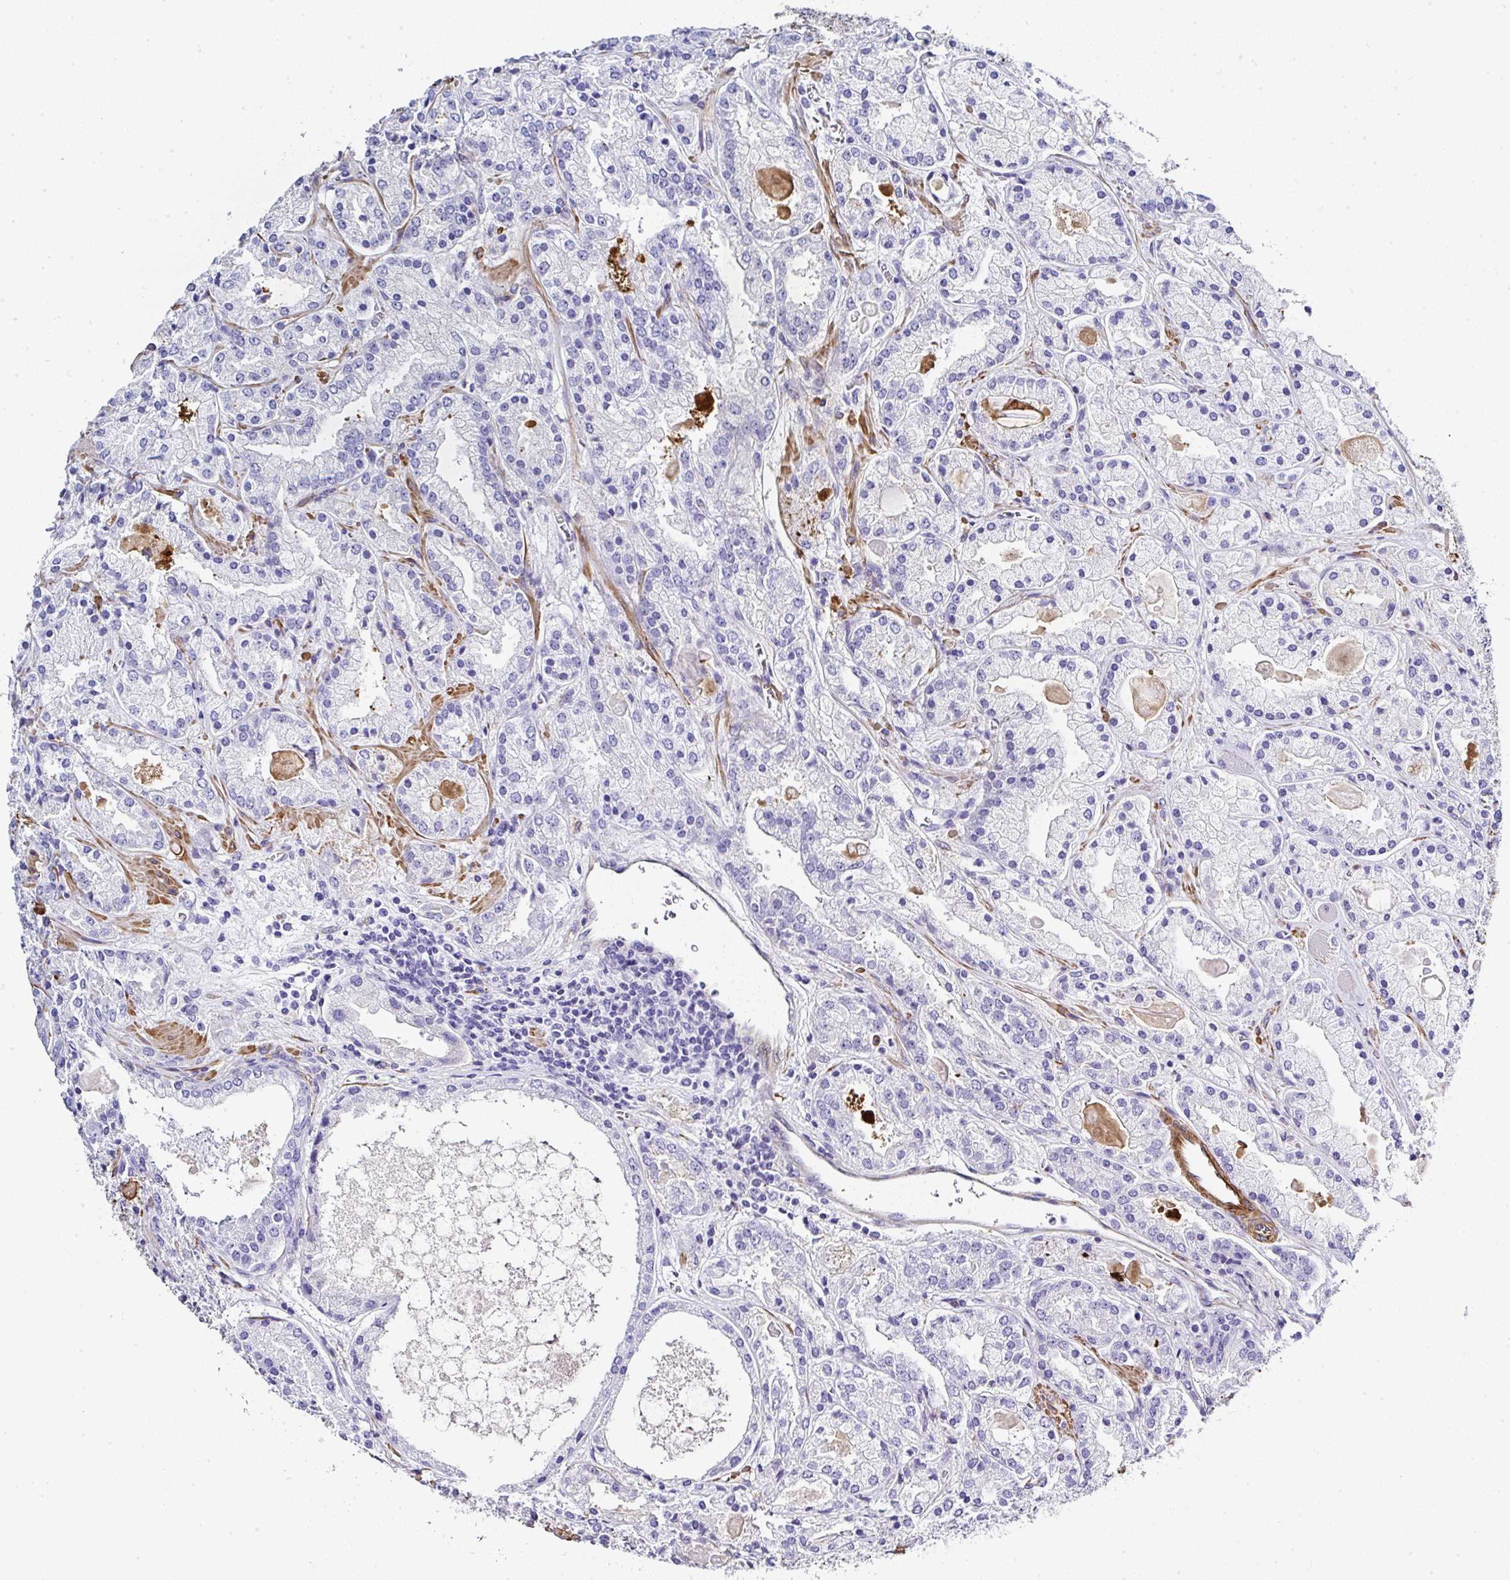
{"staining": {"intensity": "negative", "quantity": "none", "location": "none"}, "tissue": "prostate cancer", "cell_type": "Tumor cells", "image_type": "cancer", "snomed": [{"axis": "morphology", "description": "Adenocarcinoma, High grade"}, {"axis": "topography", "description": "Prostate"}], "caption": "This is an IHC micrograph of prostate cancer. There is no expression in tumor cells.", "gene": "PPFIA4", "patient": {"sex": "male", "age": 67}}